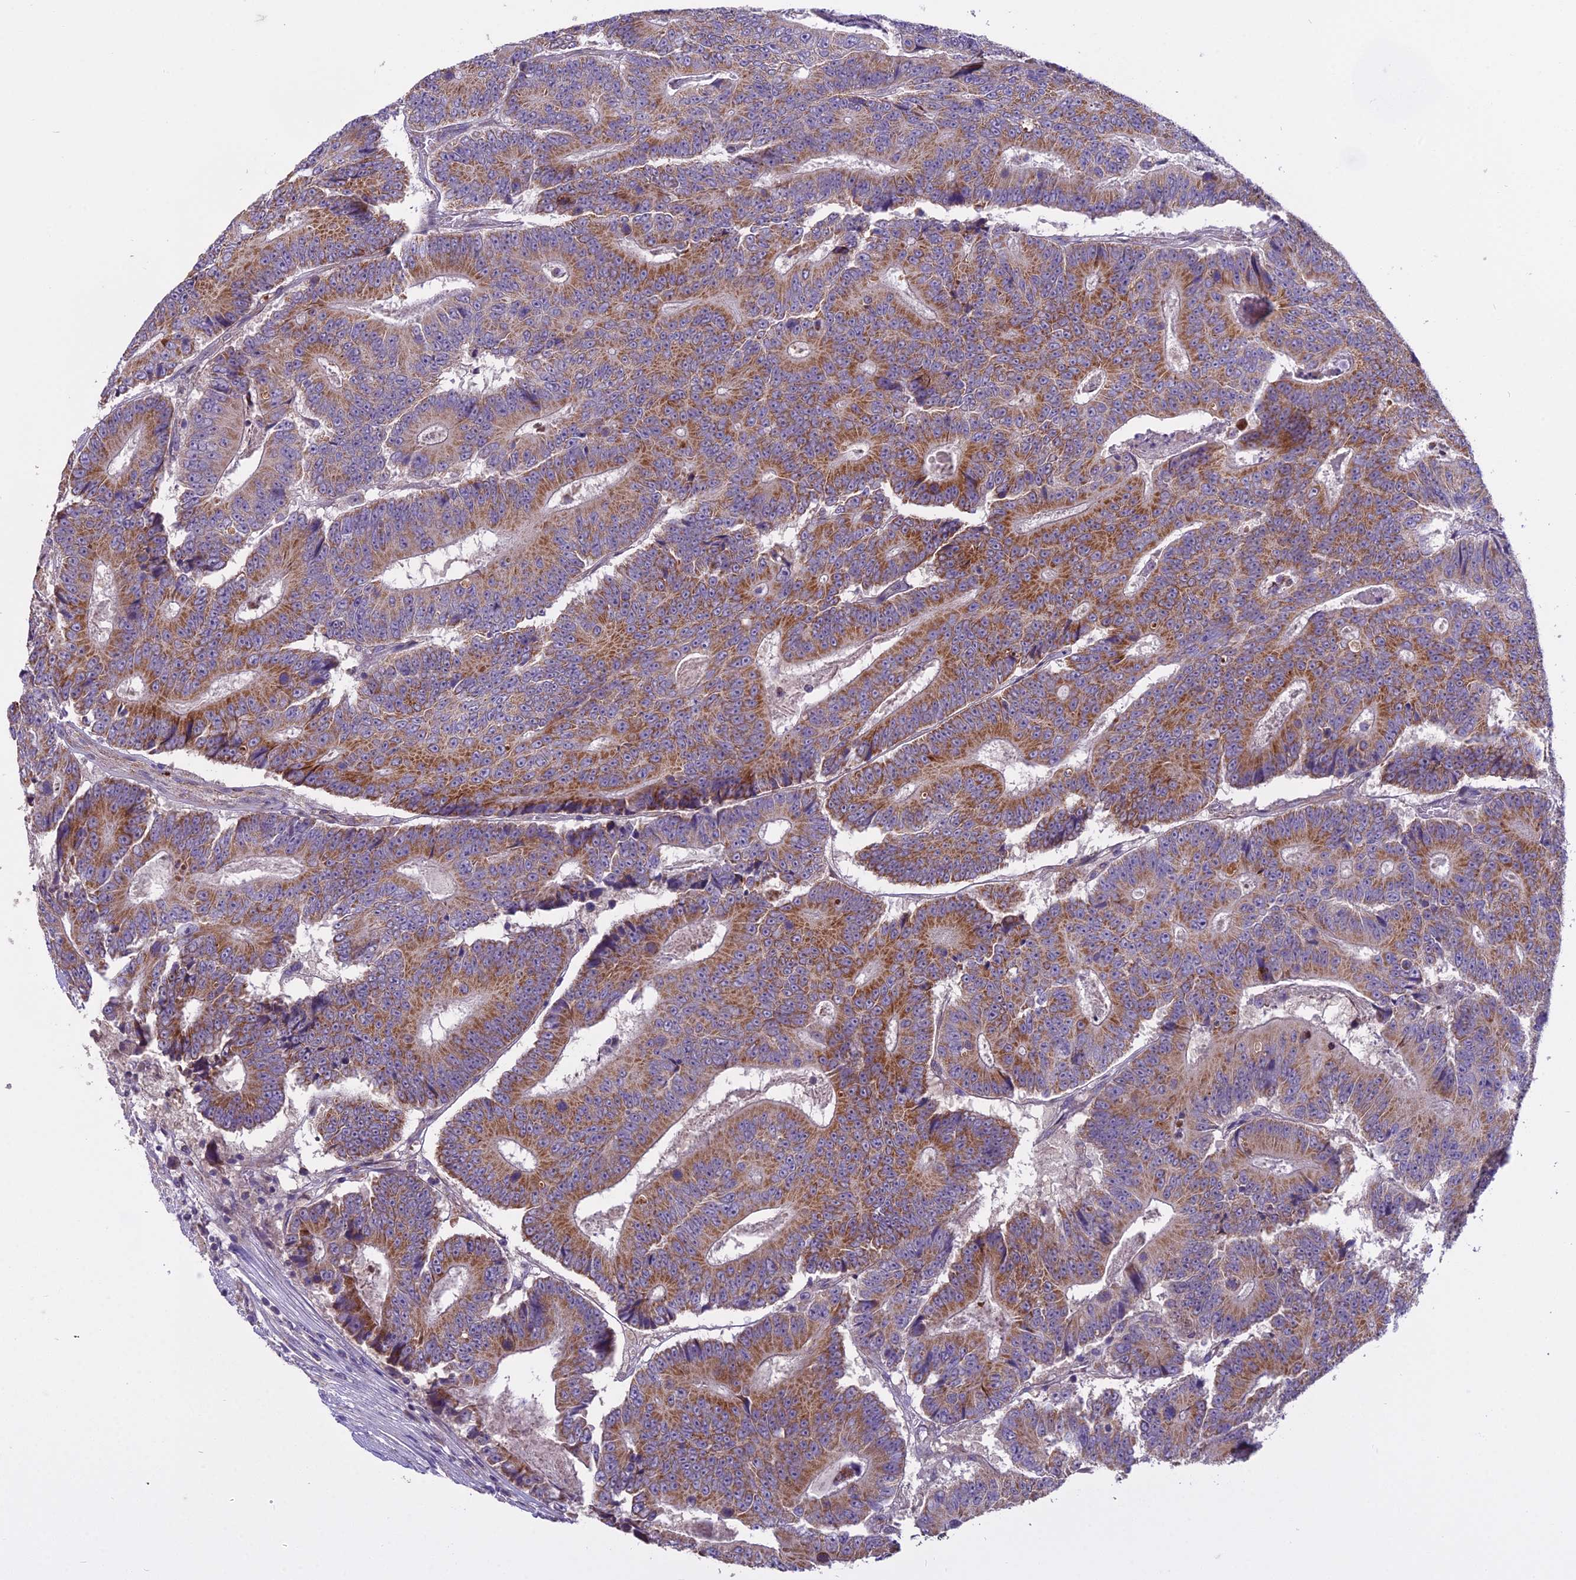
{"staining": {"intensity": "moderate", "quantity": "25%-75%", "location": "cytoplasmic/membranous"}, "tissue": "colorectal cancer", "cell_type": "Tumor cells", "image_type": "cancer", "snomed": [{"axis": "morphology", "description": "Adenocarcinoma, NOS"}, {"axis": "topography", "description": "Colon"}], "caption": "Brown immunohistochemical staining in colorectal adenocarcinoma shows moderate cytoplasmic/membranous staining in about 25%-75% of tumor cells.", "gene": "DUS2", "patient": {"sex": "male", "age": 83}}